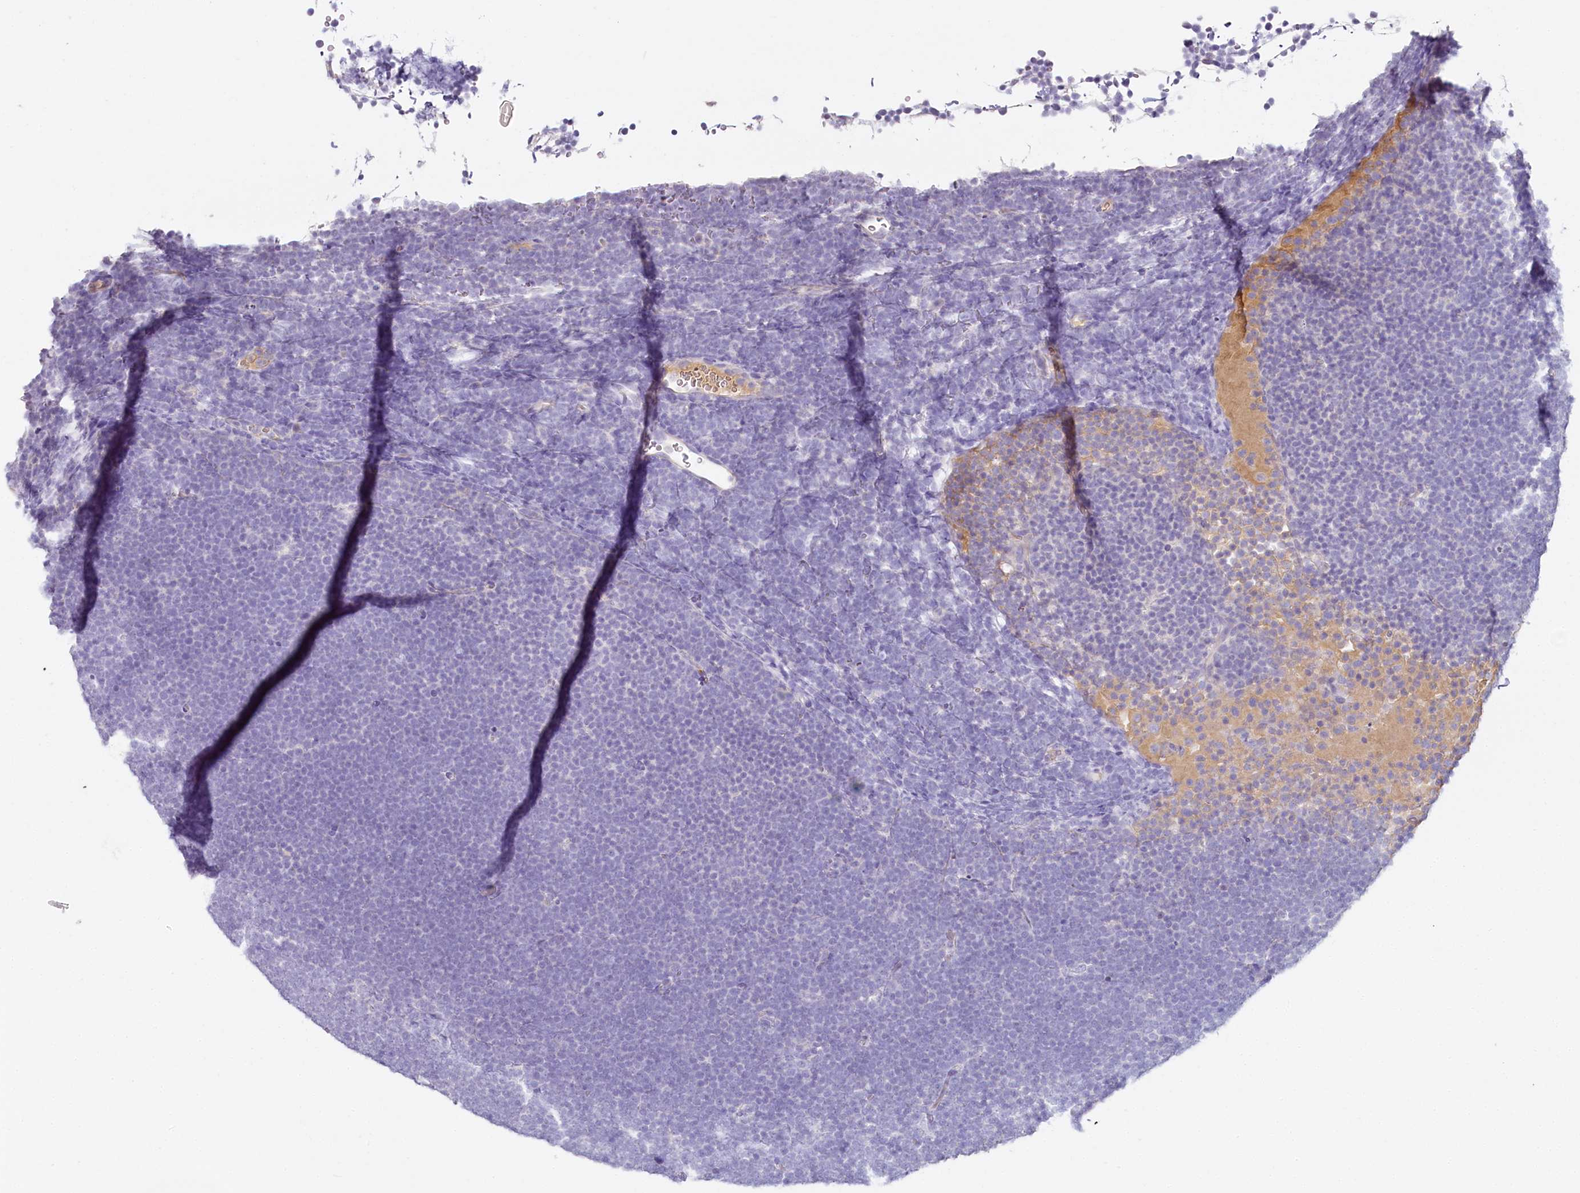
{"staining": {"intensity": "negative", "quantity": "none", "location": "none"}, "tissue": "lymphoma", "cell_type": "Tumor cells", "image_type": "cancer", "snomed": [{"axis": "morphology", "description": "Malignant lymphoma, non-Hodgkin's type, High grade"}, {"axis": "topography", "description": "Lymph node"}], "caption": "There is no significant expression in tumor cells of high-grade malignant lymphoma, non-Hodgkin's type.", "gene": "HPD", "patient": {"sex": "male", "age": 13}}